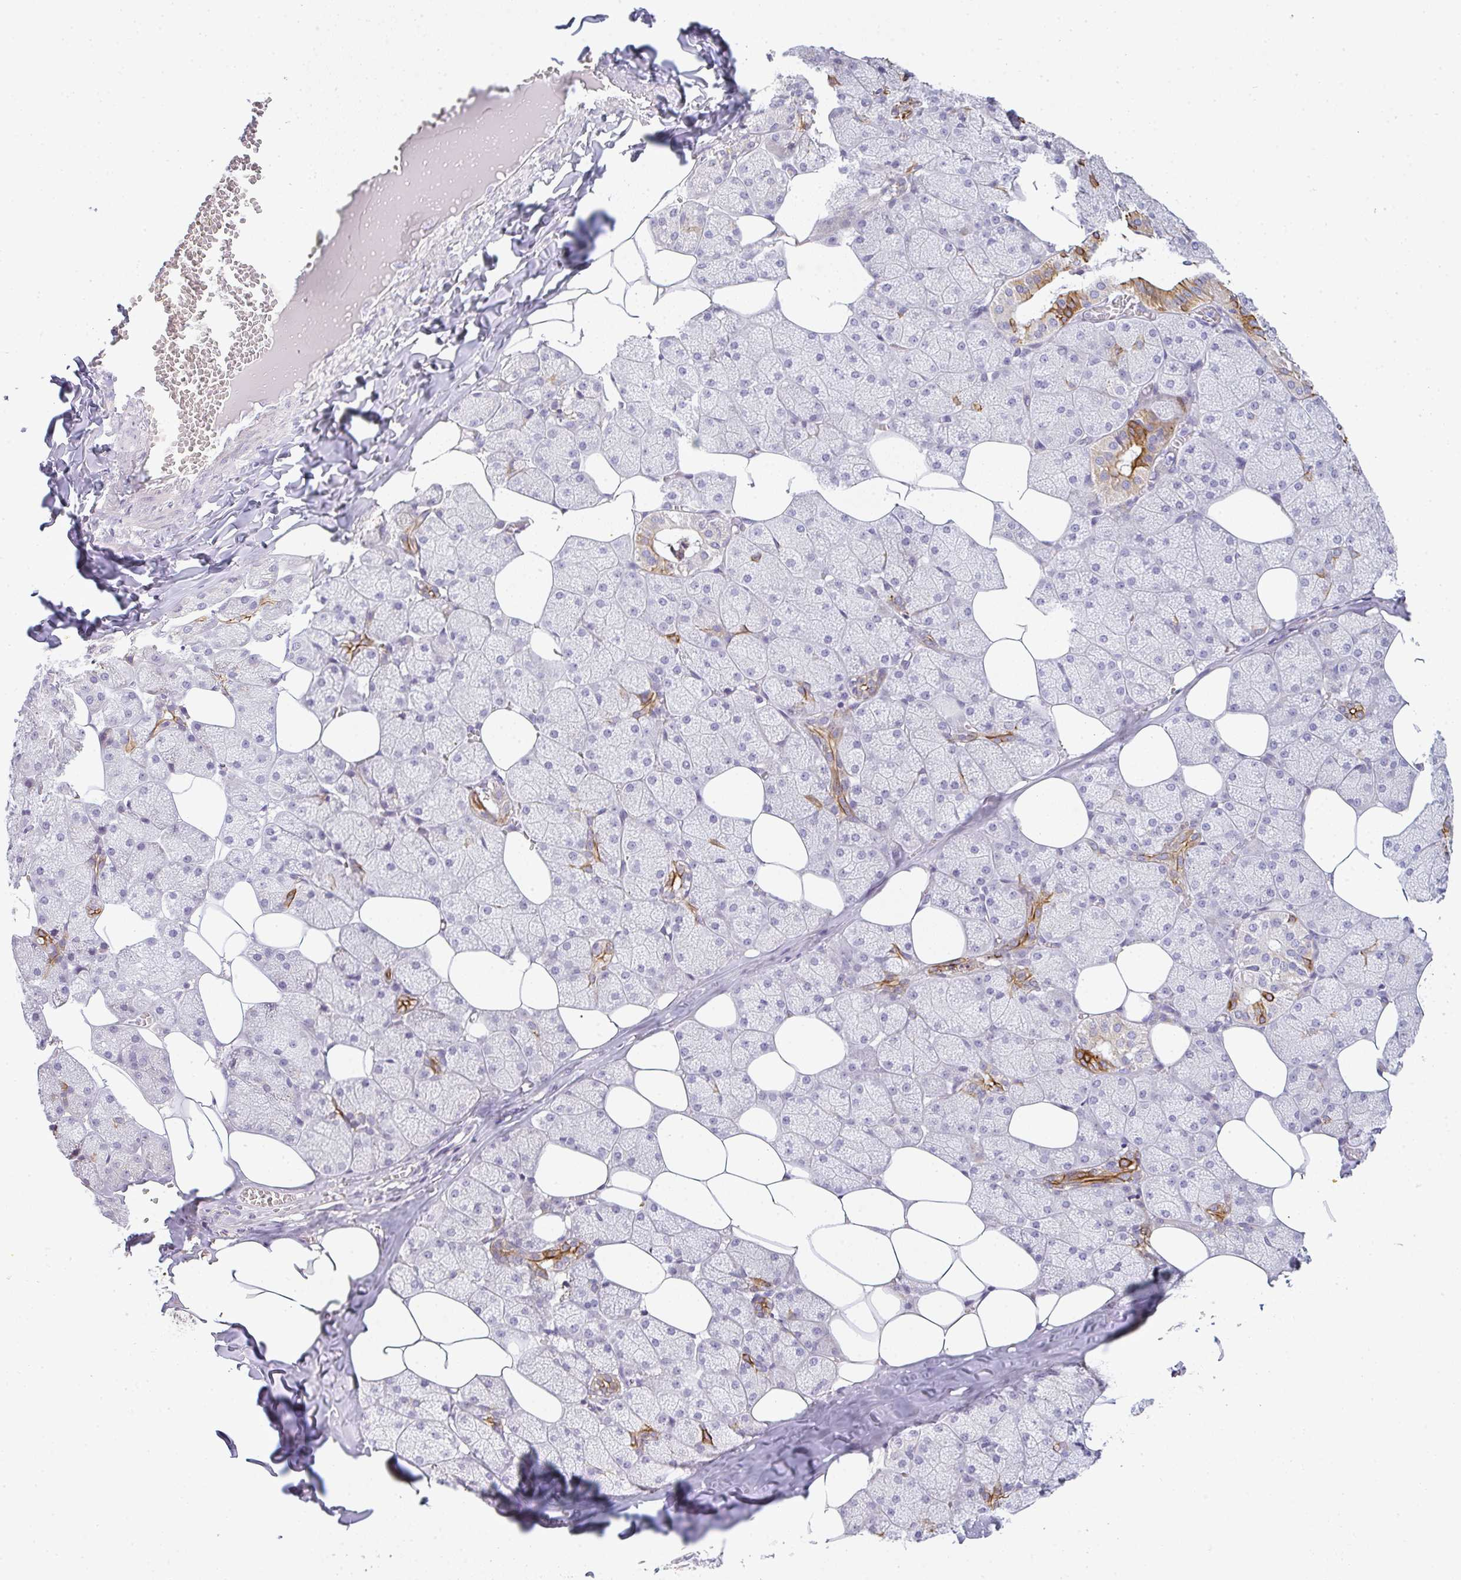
{"staining": {"intensity": "strong", "quantity": "25%-75%", "location": "cytoplasmic/membranous"}, "tissue": "salivary gland", "cell_type": "Glandular cells", "image_type": "normal", "snomed": [{"axis": "morphology", "description": "Normal tissue, NOS"}, {"axis": "topography", "description": "Salivary gland"}, {"axis": "topography", "description": "Peripheral nerve tissue"}], "caption": "Benign salivary gland reveals strong cytoplasmic/membranous expression in approximately 25%-75% of glandular cells.", "gene": "SIRPB2", "patient": {"sex": "male", "age": 38}}